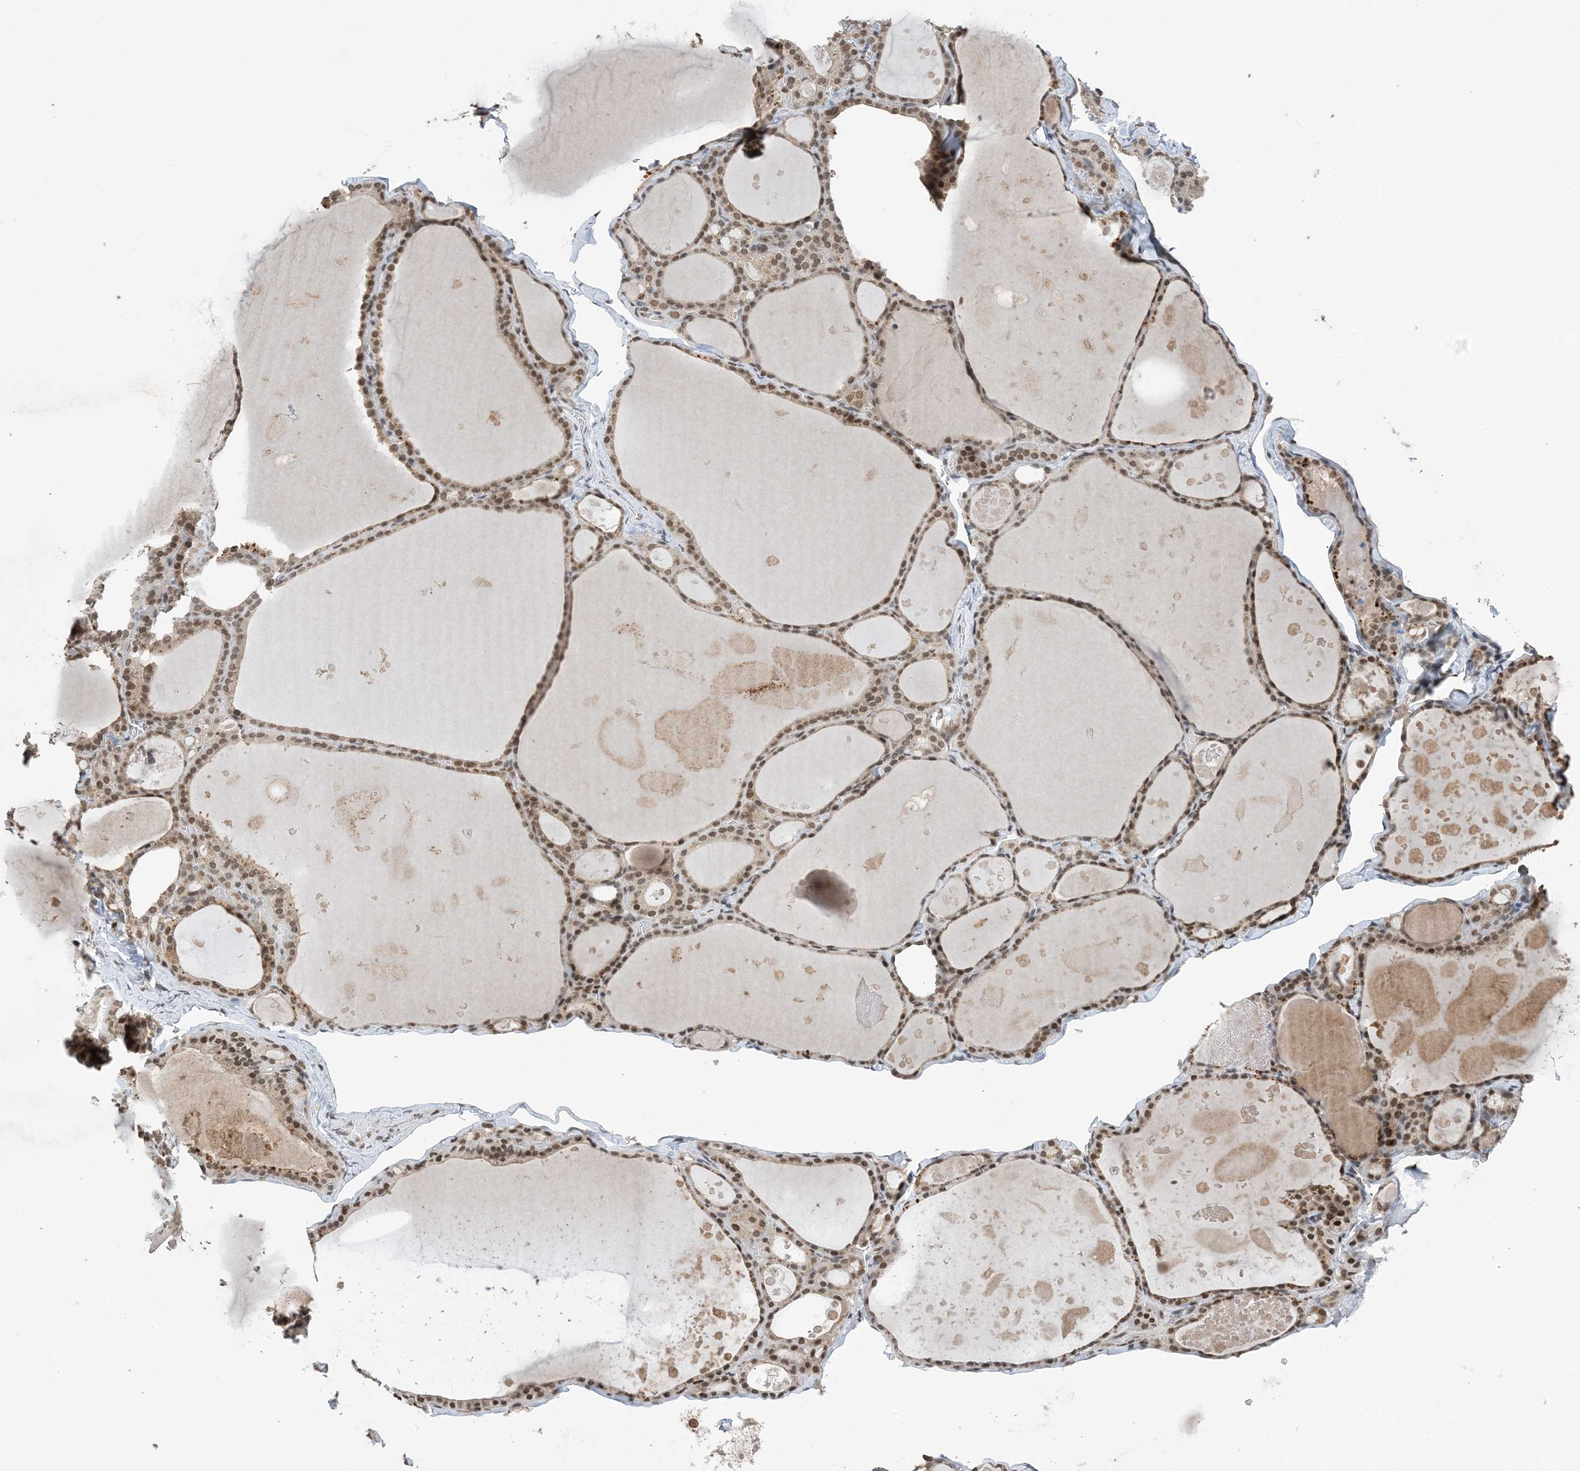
{"staining": {"intensity": "moderate", "quantity": ">75%", "location": "cytoplasmic/membranous,nuclear"}, "tissue": "thyroid gland", "cell_type": "Glandular cells", "image_type": "normal", "snomed": [{"axis": "morphology", "description": "Normal tissue, NOS"}, {"axis": "topography", "description": "Thyroid gland"}], "caption": "Immunohistochemistry (IHC) staining of normal thyroid gland, which displays medium levels of moderate cytoplasmic/membranous,nuclear staining in approximately >75% of glandular cells indicating moderate cytoplasmic/membranous,nuclear protein expression. The staining was performed using DAB (3,3'-diaminobenzidine) (brown) for protein detection and nuclei were counterstained in hematoxylin (blue).", "gene": "ACYP2", "patient": {"sex": "male", "age": 56}}